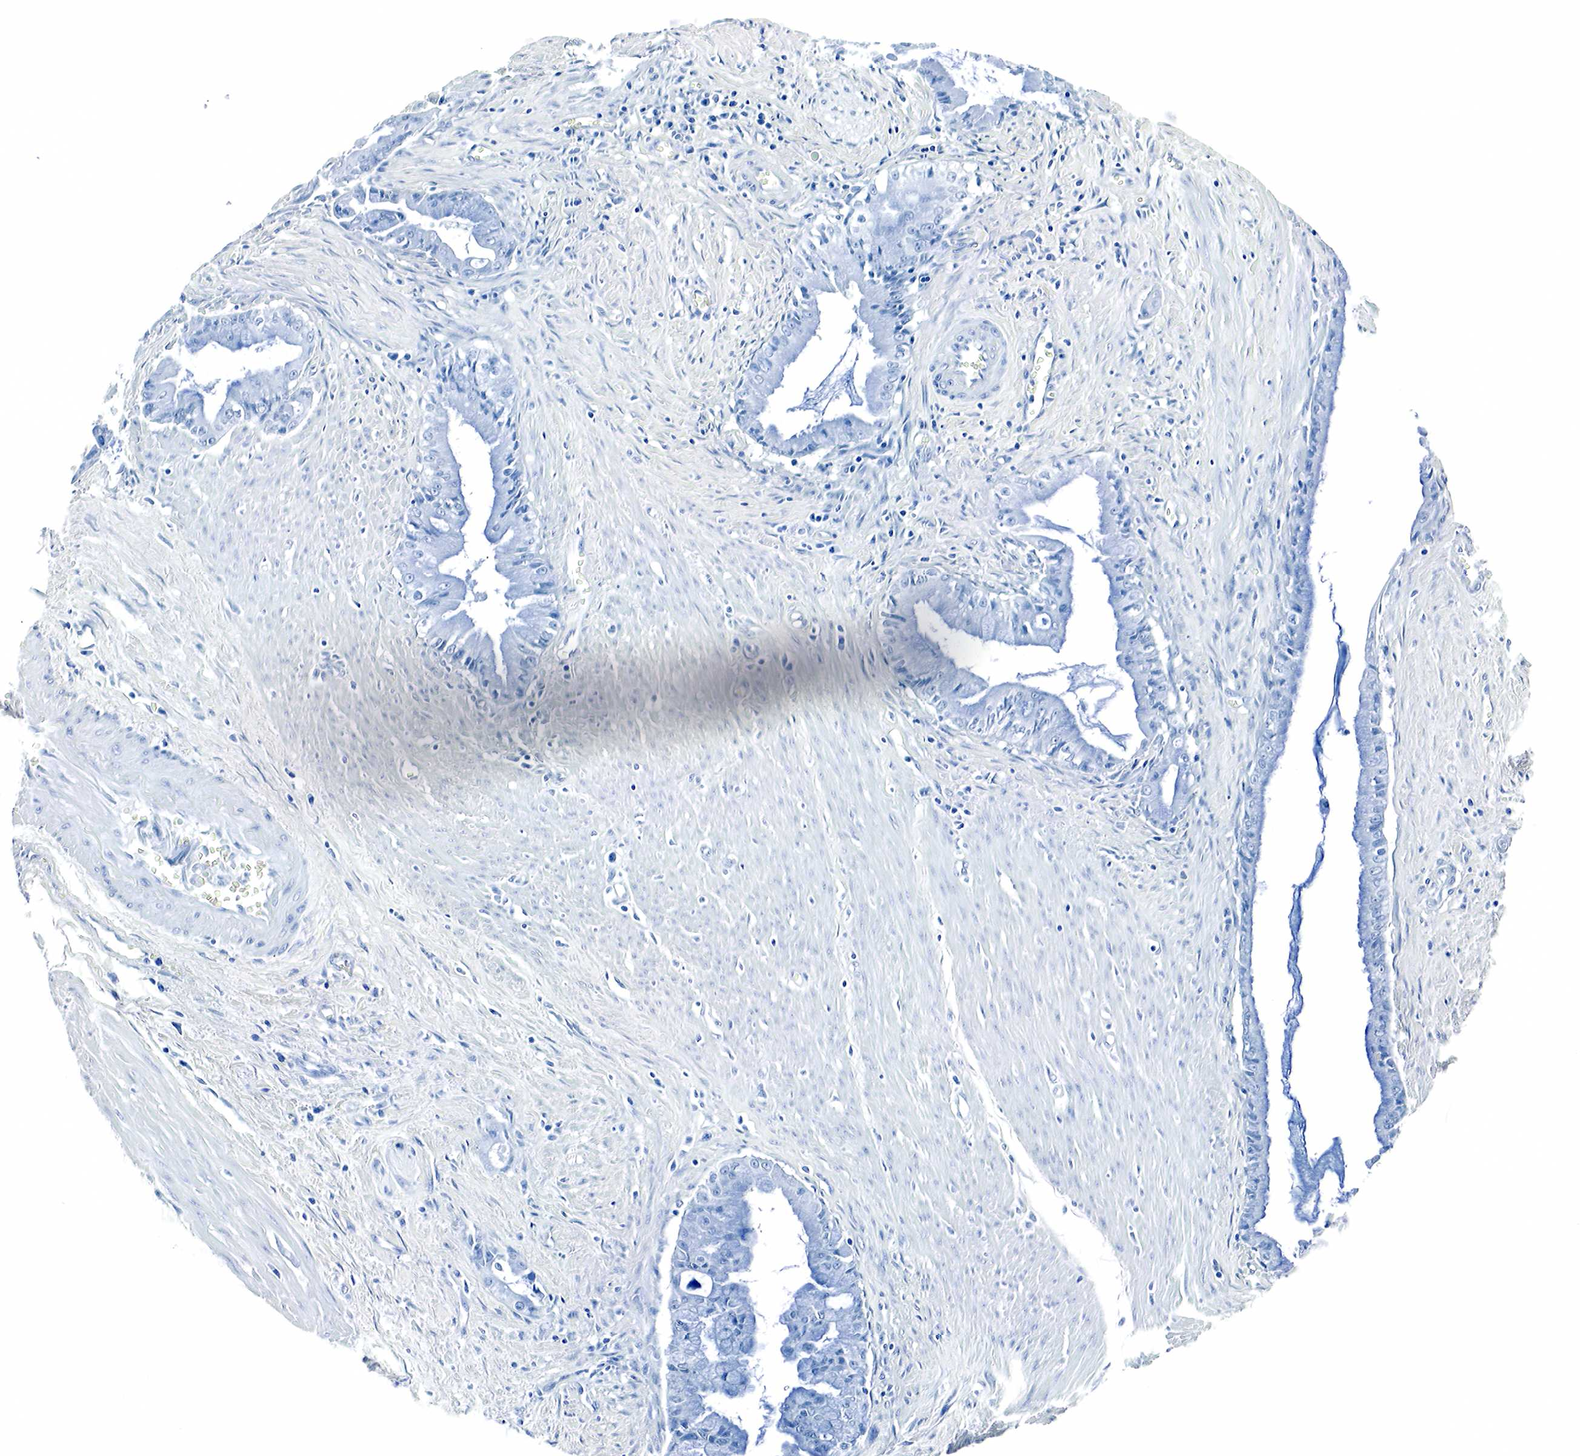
{"staining": {"intensity": "negative", "quantity": "none", "location": "none"}, "tissue": "pancreatic cancer", "cell_type": "Tumor cells", "image_type": "cancer", "snomed": [{"axis": "morphology", "description": "Adenocarcinoma, NOS"}, {"axis": "topography", "description": "Pancreas"}, {"axis": "topography", "description": "Stomach, upper"}], "caption": "Immunohistochemistry (IHC) image of neoplastic tissue: pancreatic cancer (adenocarcinoma) stained with DAB shows no significant protein positivity in tumor cells. (DAB immunohistochemistry (IHC) with hematoxylin counter stain).", "gene": "GAST", "patient": {"sex": "male", "age": 77}}